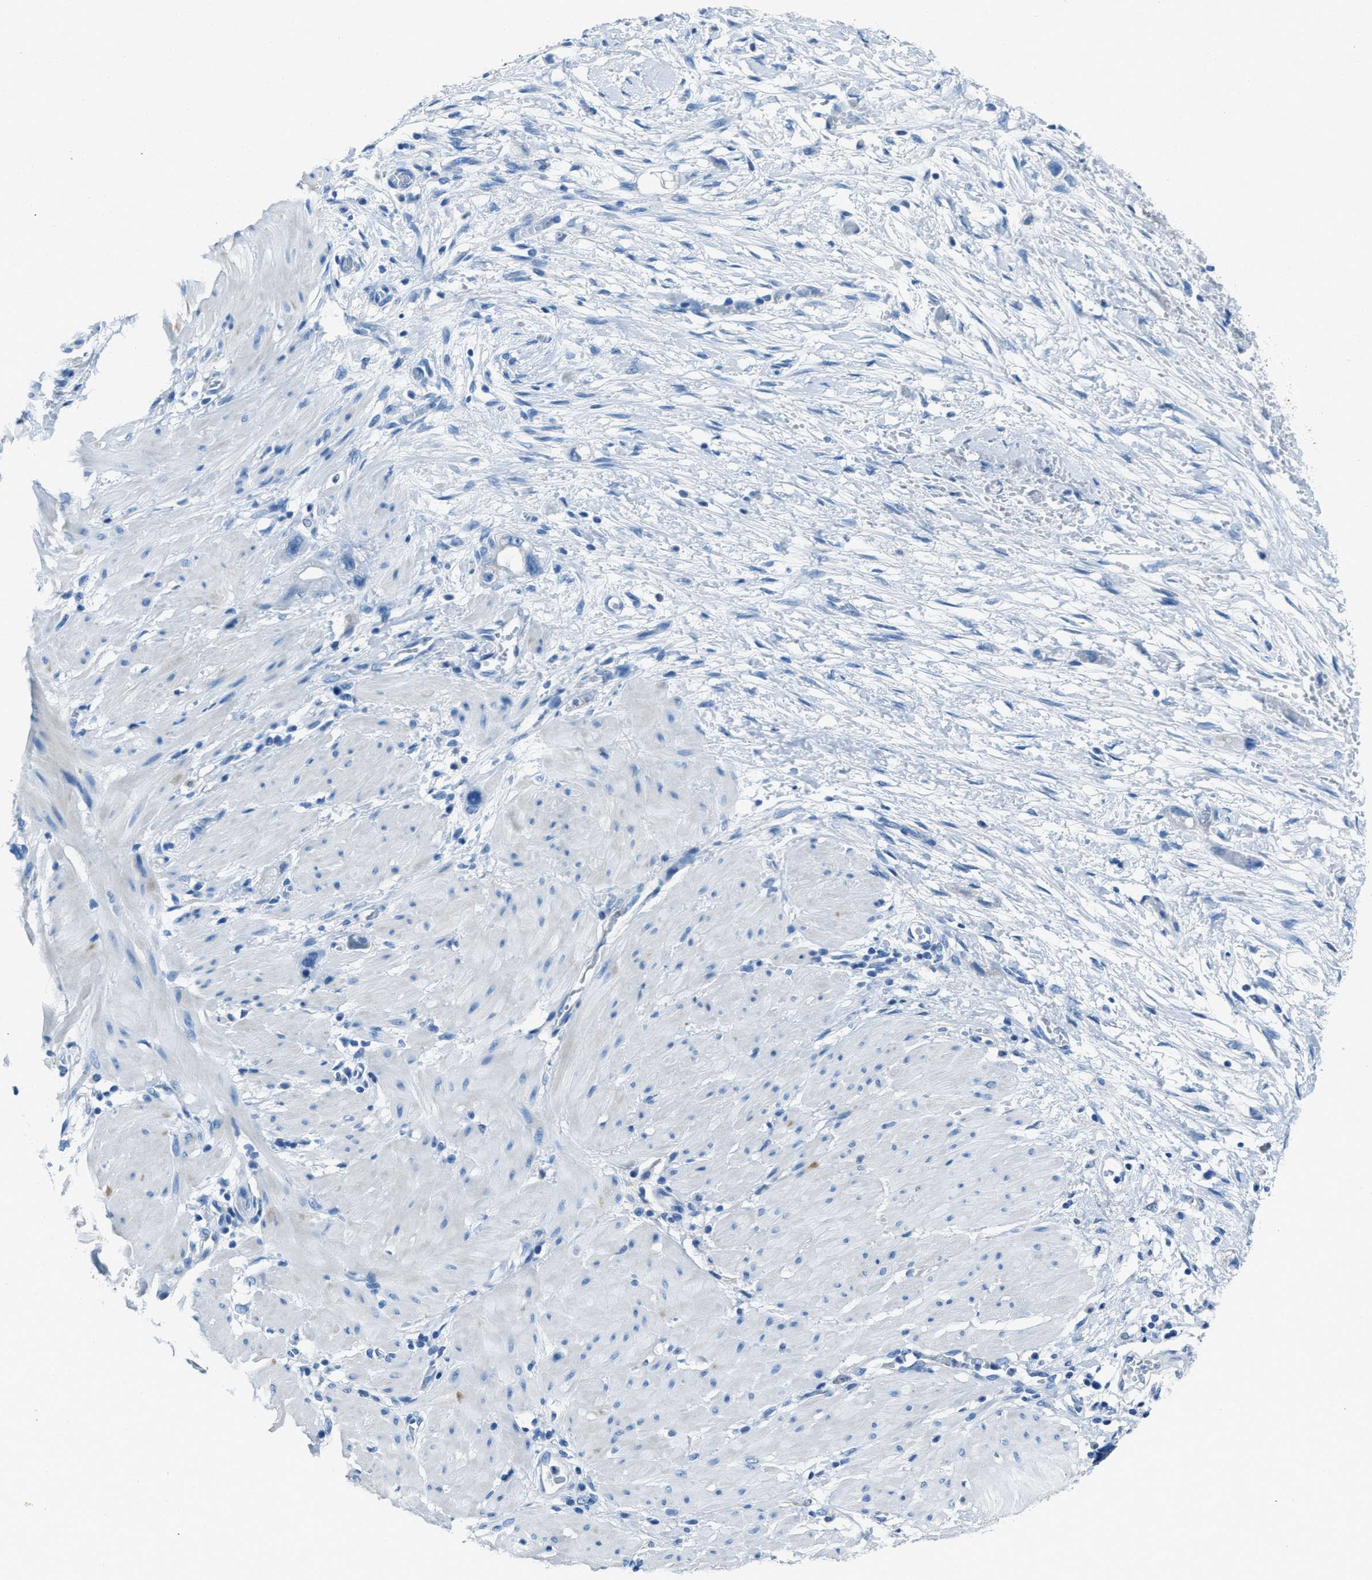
{"staining": {"intensity": "negative", "quantity": "none", "location": "none"}, "tissue": "stomach cancer", "cell_type": "Tumor cells", "image_type": "cancer", "snomed": [{"axis": "morphology", "description": "Adenocarcinoma, NOS"}, {"axis": "topography", "description": "Stomach"}, {"axis": "topography", "description": "Stomach, lower"}], "caption": "This is an IHC photomicrograph of human adenocarcinoma (stomach). There is no positivity in tumor cells.", "gene": "AMACR", "patient": {"sex": "female", "age": 48}}